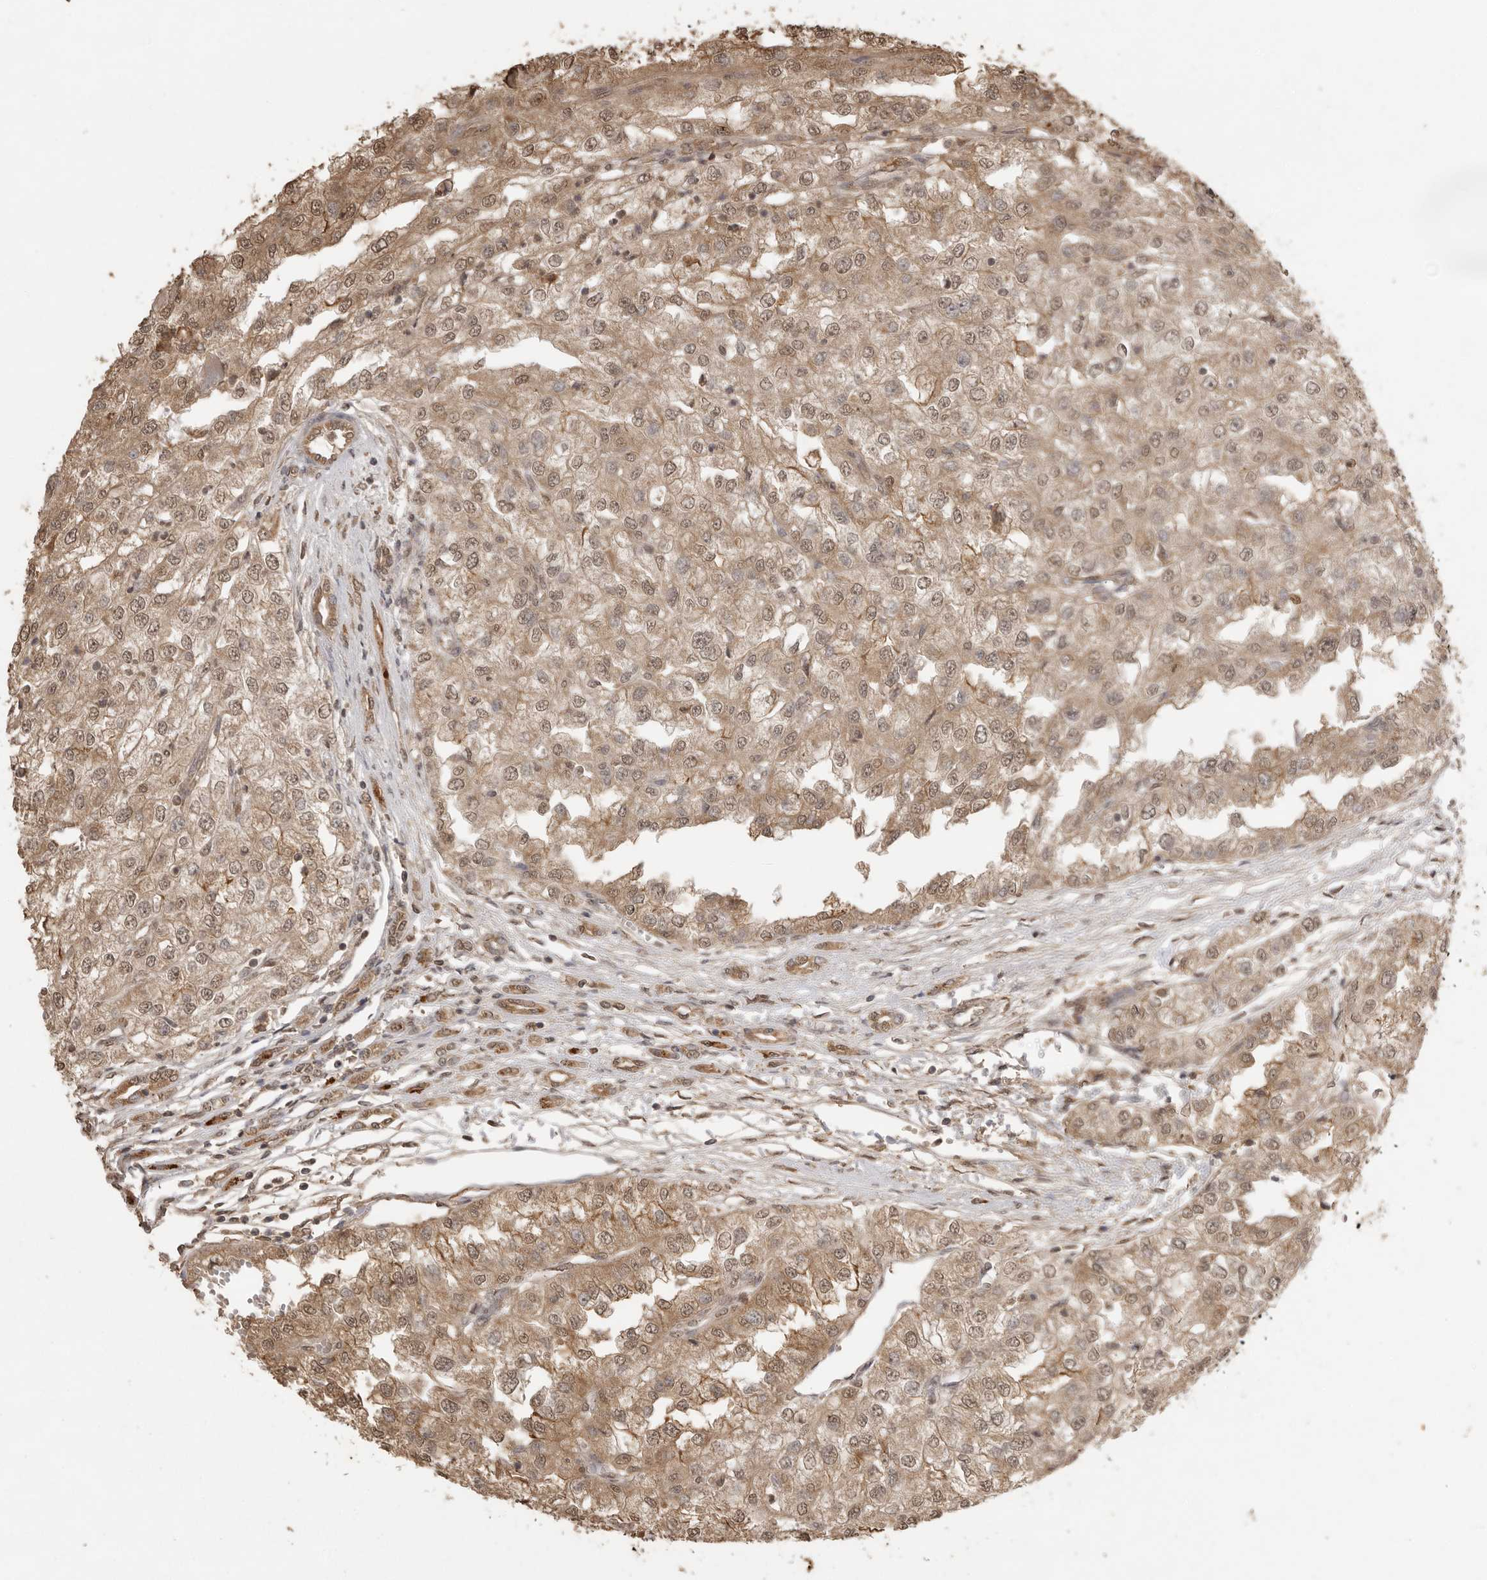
{"staining": {"intensity": "moderate", "quantity": ">75%", "location": "cytoplasmic/membranous,nuclear"}, "tissue": "renal cancer", "cell_type": "Tumor cells", "image_type": "cancer", "snomed": [{"axis": "morphology", "description": "Adenocarcinoma, NOS"}, {"axis": "topography", "description": "Kidney"}], "caption": "Human renal cancer (adenocarcinoma) stained with a brown dye shows moderate cytoplasmic/membranous and nuclear positive expression in approximately >75% of tumor cells.", "gene": "JAG2", "patient": {"sex": "female", "age": 54}}